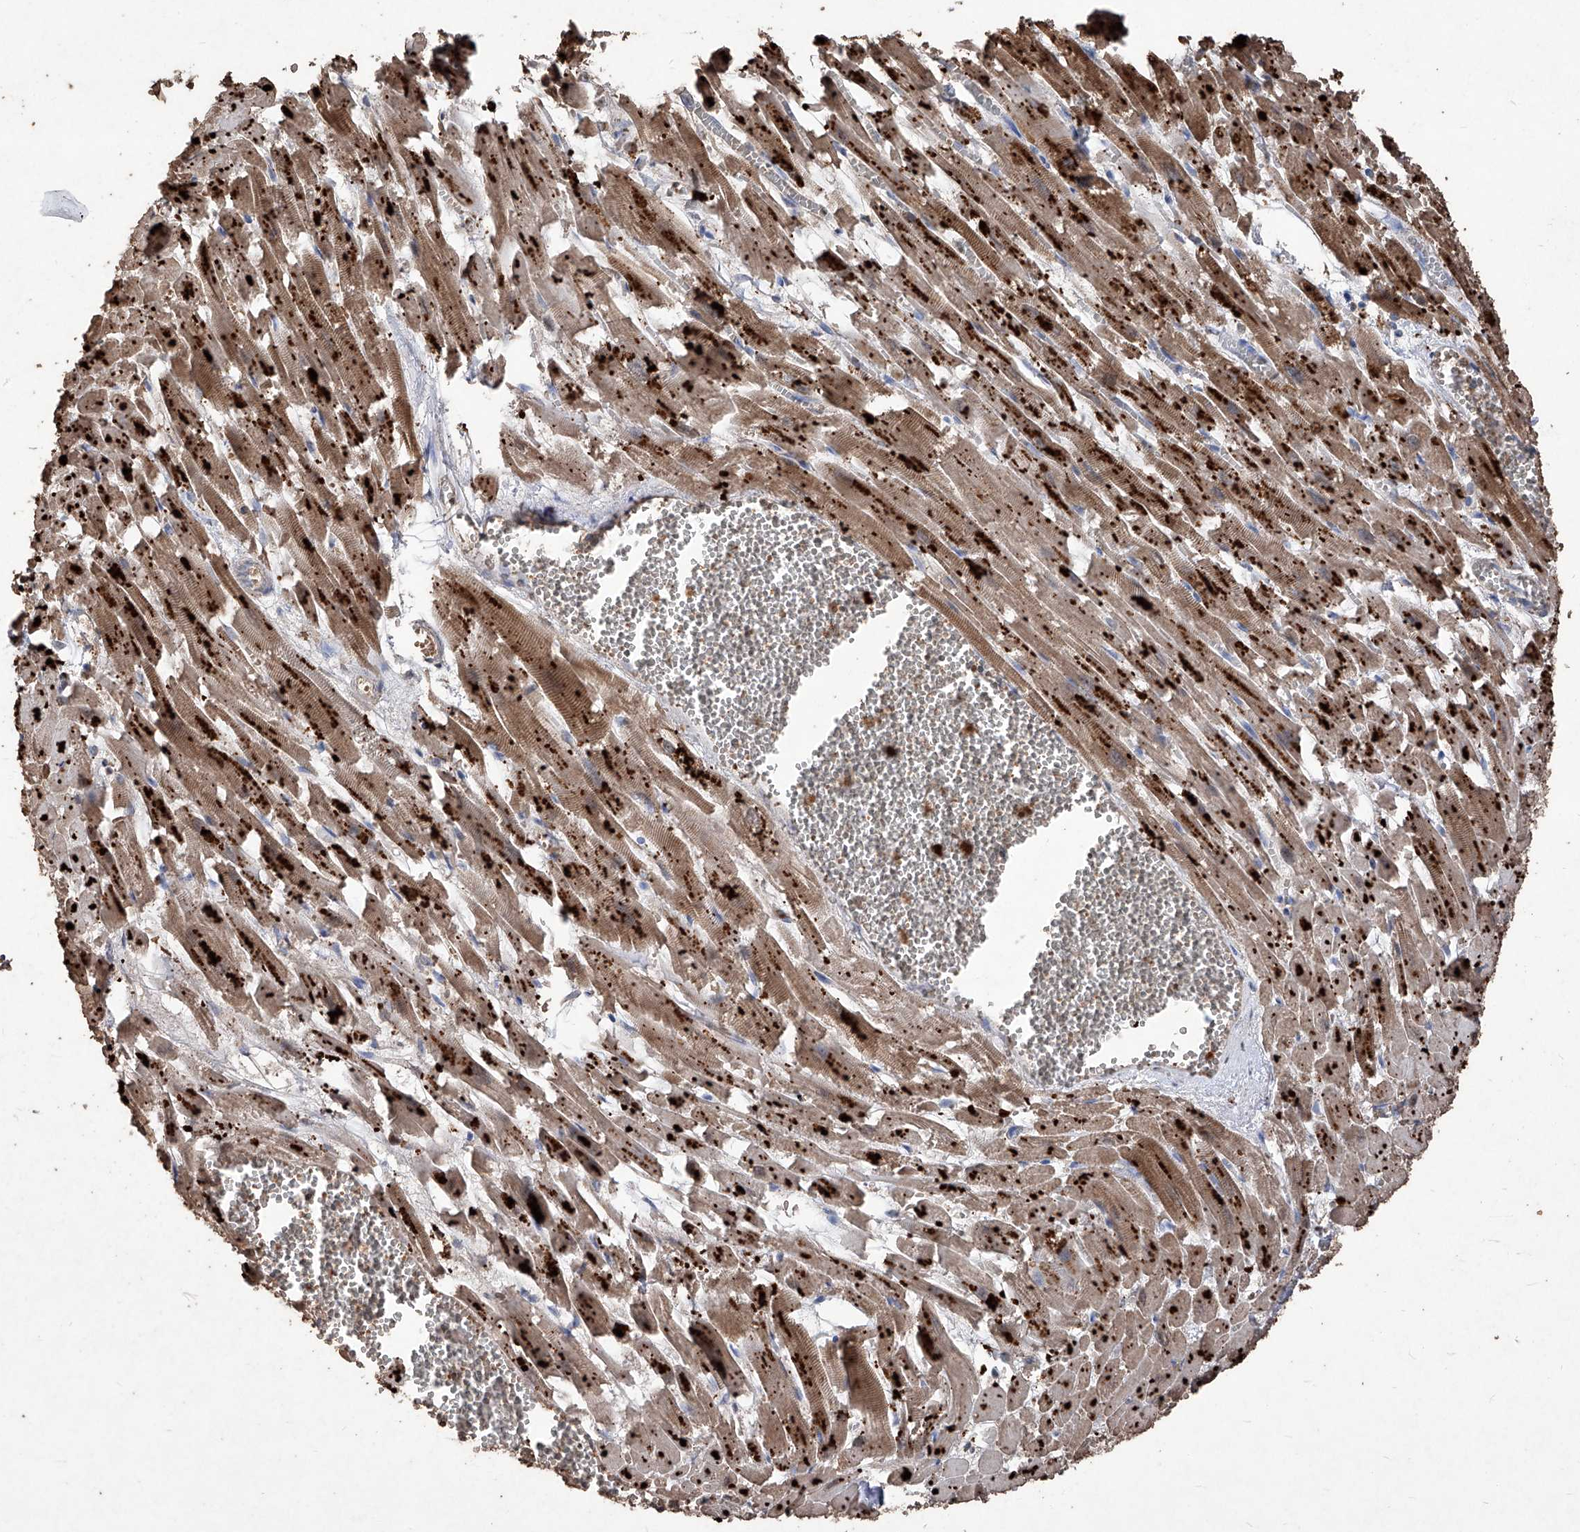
{"staining": {"intensity": "strong", "quantity": "25%-75%", "location": "cytoplasmic/membranous"}, "tissue": "heart muscle", "cell_type": "Cardiomyocytes", "image_type": "normal", "snomed": [{"axis": "morphology", "description": "Normal tissue, NOS"}, {"axis": "topography", "description": "Heart"}], "caption": "IHC histopathology image of benign heart muscle stained for a protein (brown), which displays high levels of strong cytoplasmic/membranous positivity in approximately 25%-75% of cardiomyocytes.", "gene": "EML1", "patient": {"sex": "female", "age": 64}}